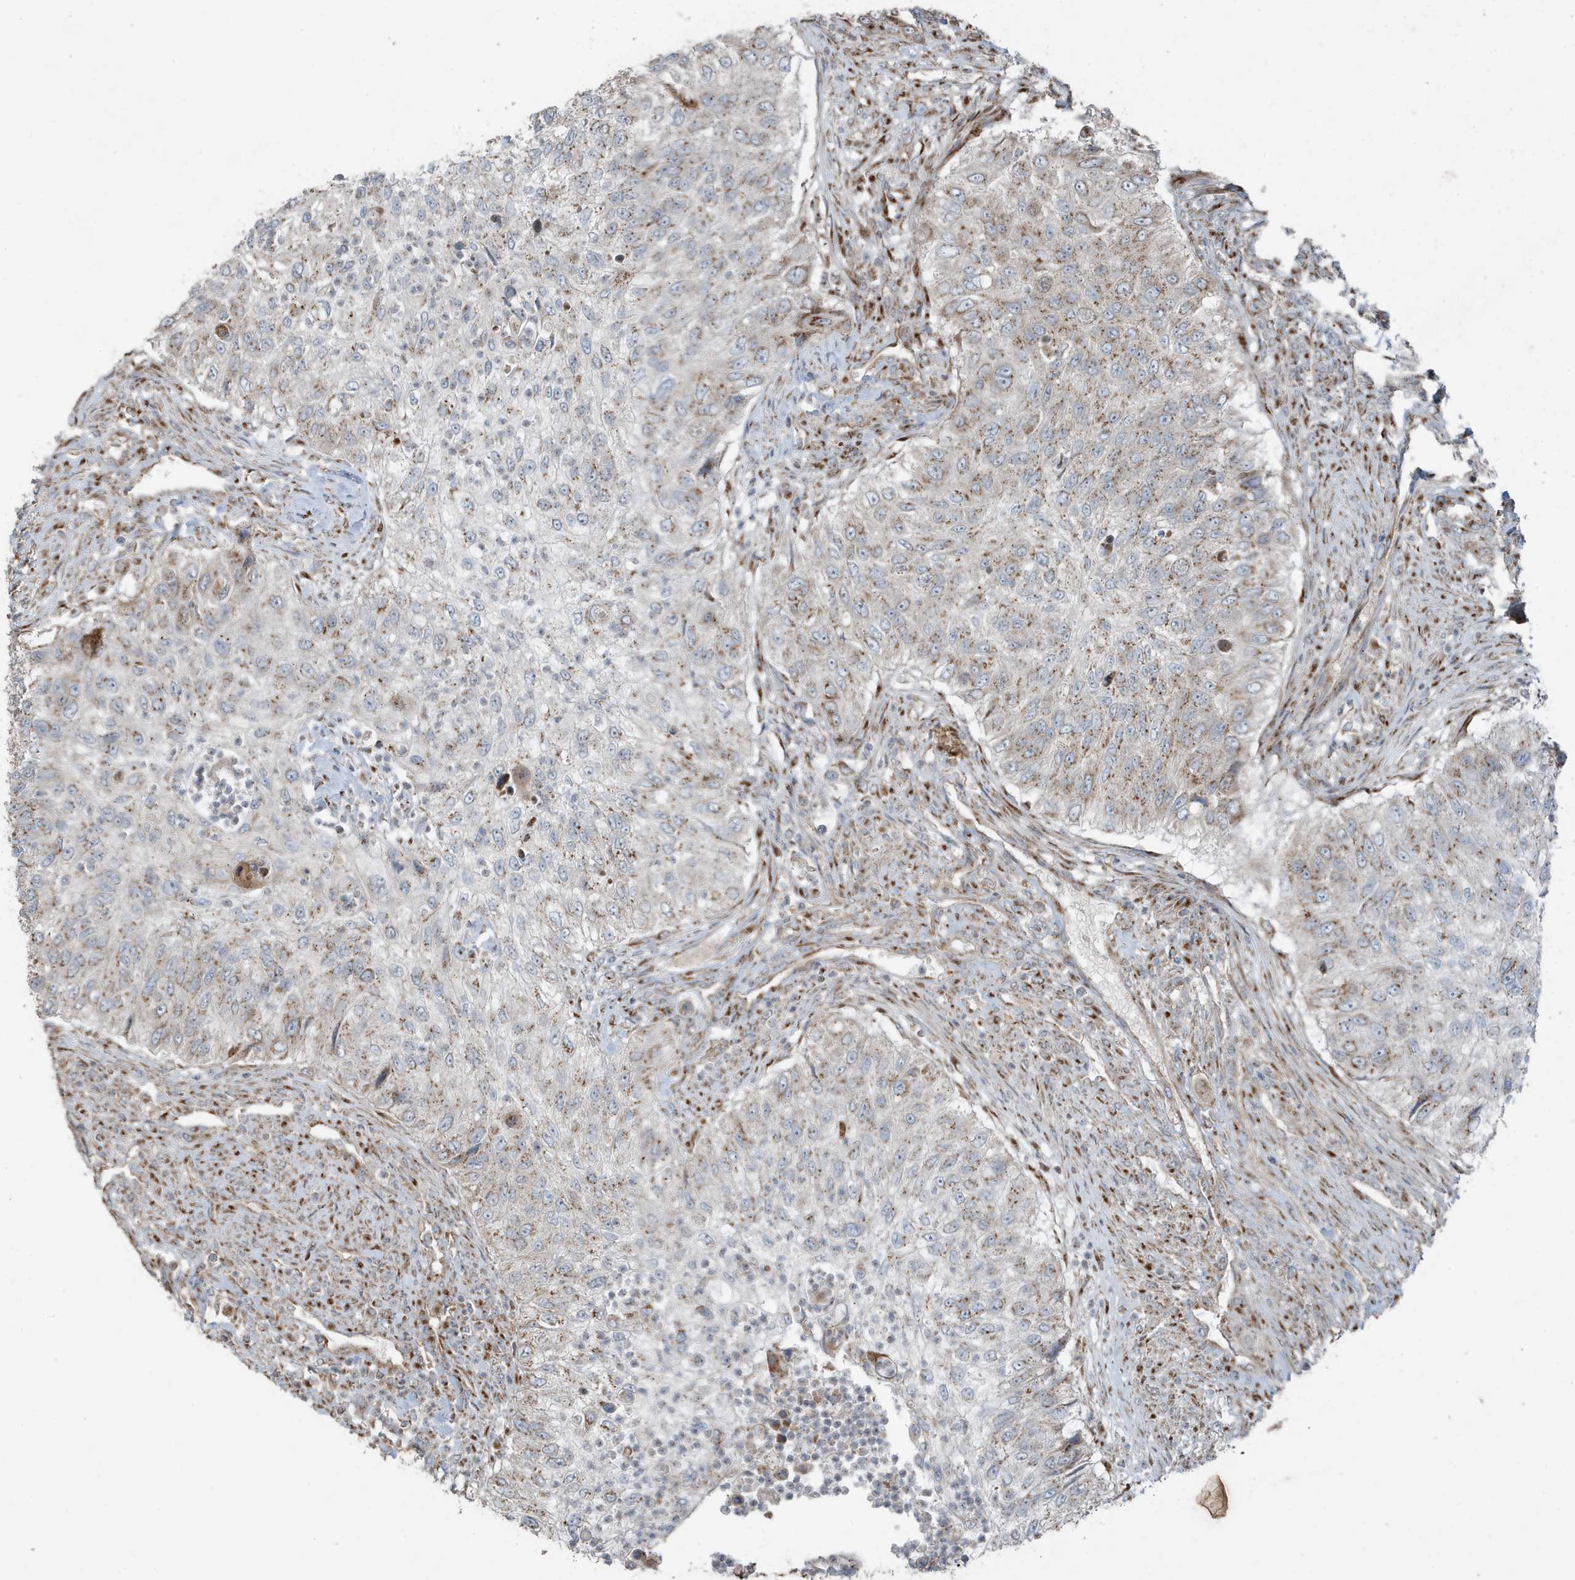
{"staining": {"intensity": "weak", "quantity": "25%-75%", "location": "cytoplasmic/membranous"}, "tissue": "urothelial cancer", "cell_type": "Tumor cells", "image_type": "cancer", "snomed": [{"axis": "morphology", "description": "Urothelial carcinoma, High grade"}, {"axis": "topography", "description": "Urinary bladder"}], "caption": "Protein analysis of urothelial cancer tissue exhibits weak cytoplasmic/membranous expression in about 25%-75% of tumor cells.", "gene": "GOLGA4", "patient": {"sex": "female", "age": 60}}